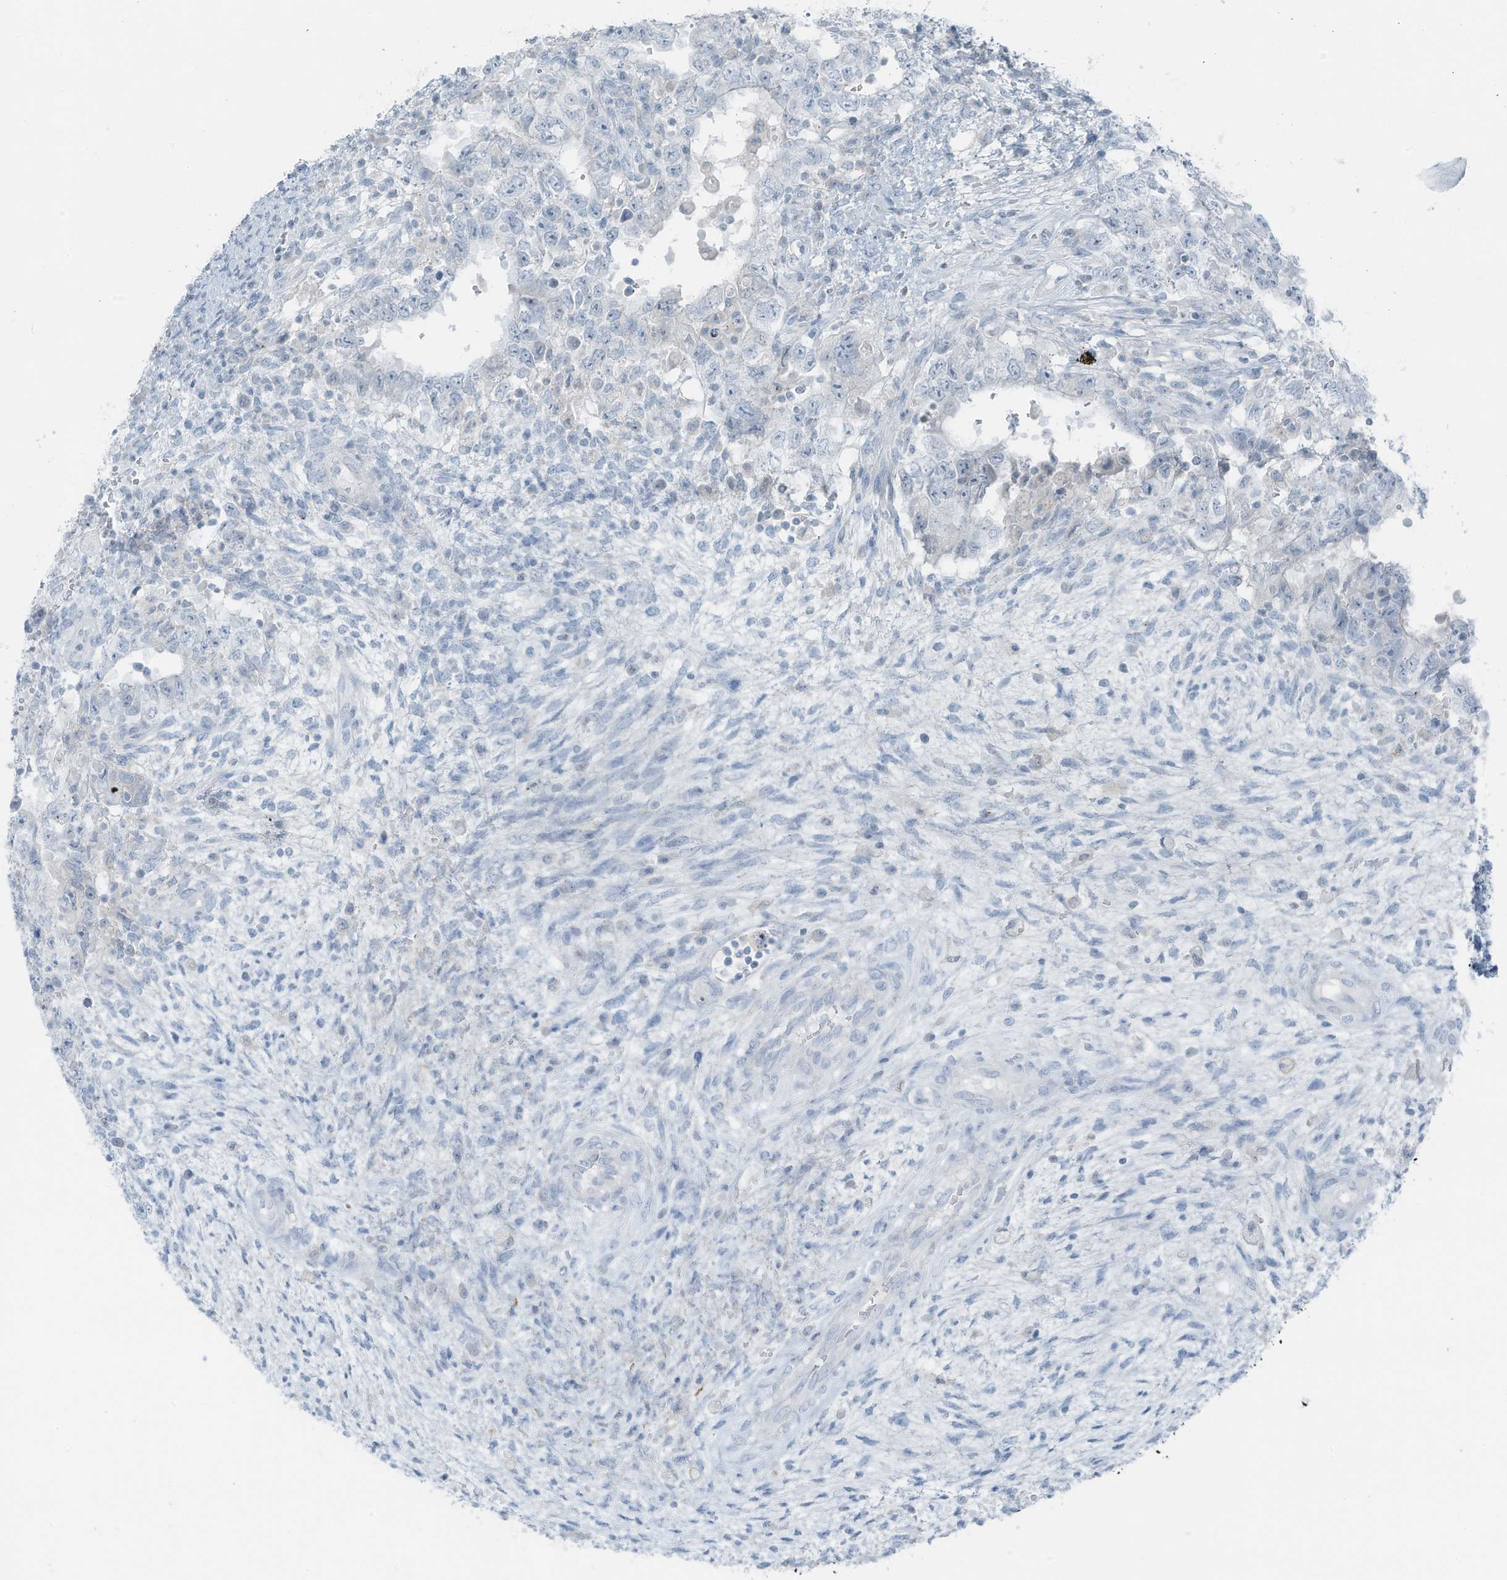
{"staining": {"intensity": "negative", "quantity": "none", "location": "none"}, "tissue": "testis cancer", "cell_type": "Tumor cells", "image_type": "cancer", "snomed": [{"axis": "morphology", "description": "Carcinoma, Embryonal, NOS"}, {"axis": "topography", "description": "Testis"}], "caption": "The histopathology image reveals no staining of tumor cells in testis cancer.", "gene": "SLC25A43", "patient": {"sex": "male", "age": 26}}